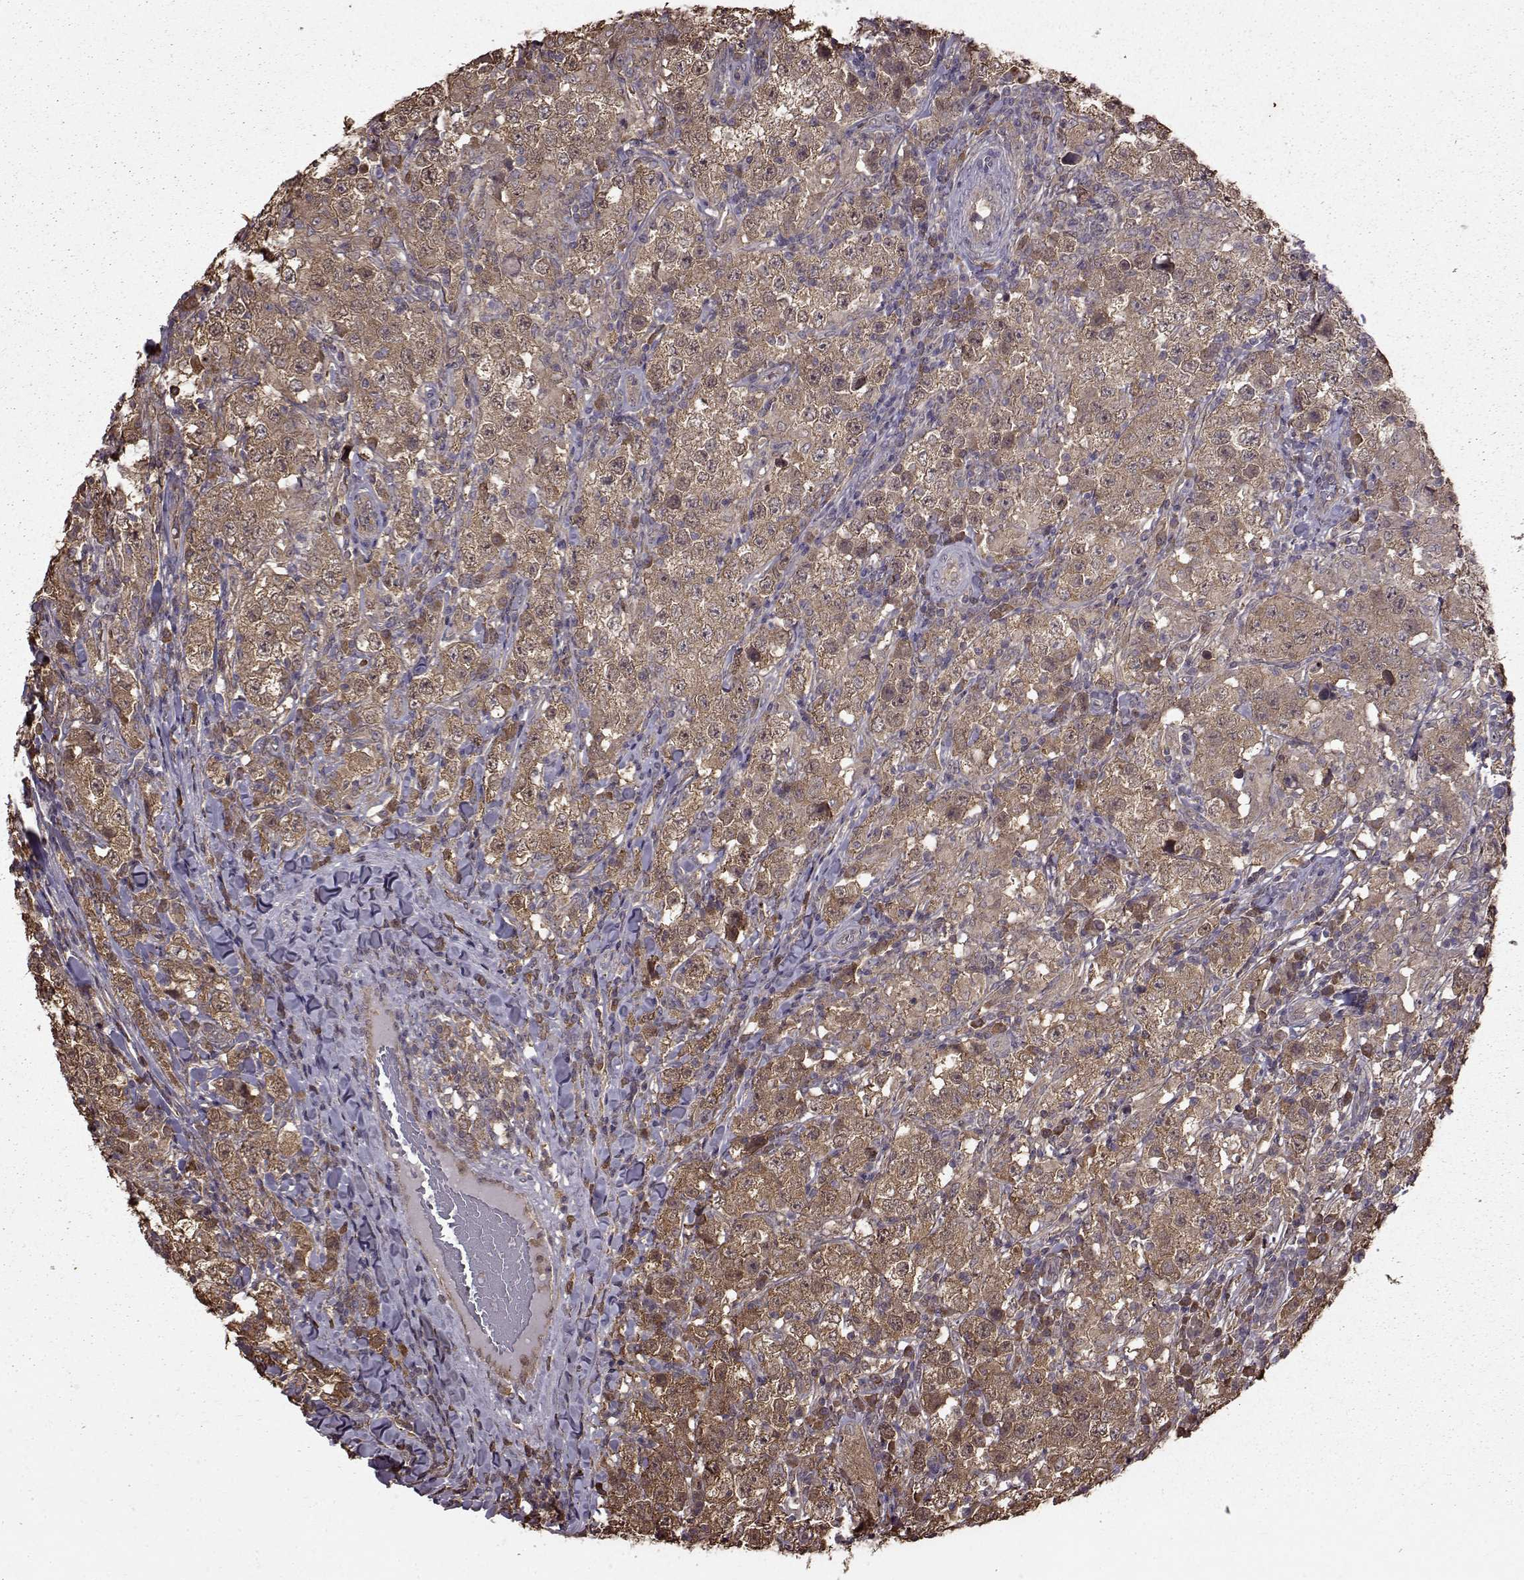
{"staining": {"intensity": "moderate", "quantity": ">75%", "location": "cytoplasmic/membranous"}, "tissue": "testis cancer", "cell_type": "Tumor cells", "image_type": "cancer", "snomed": [{"axis": "morphology", "description": "Seminoma, NOS"}, {"axis": "morphology", "description": "Carcinoma, Embryonal, NOS"}, {"axis": "topography", "description": "Testis"}], "caption": "Protein staining by immunohistochemistry (IHC) shows moderate cytoplasmic/membranous staining in approximately >75% of tumor cells in testis seminoma.", "gene": "NME1-NME2", "patient": {"sex": "male", "age": 41}}